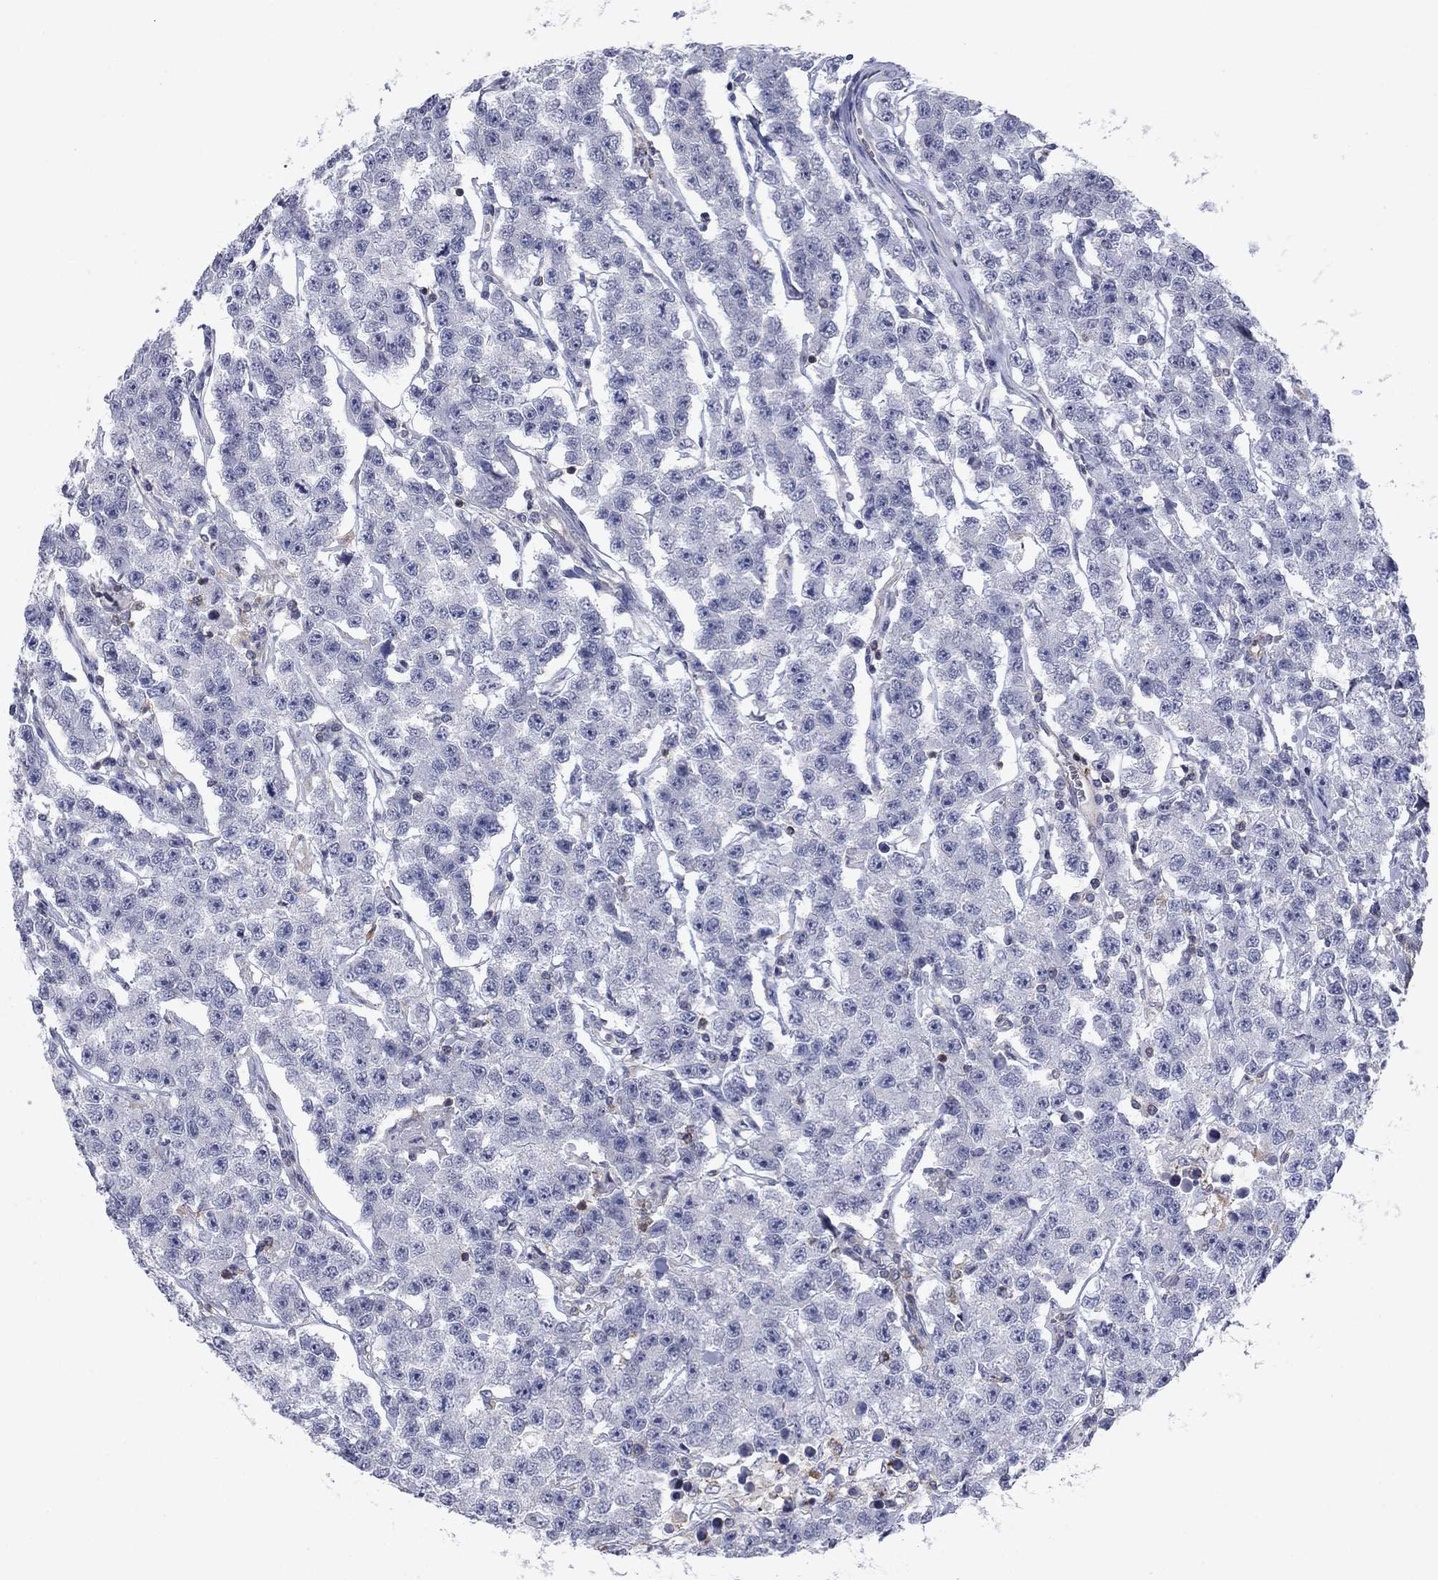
{"staining": {"intensity": "negative", "quantity": "none", "location": "none"}, "tissue": "testis cancer", "cell_type": "Tumor cells", "image_type": "cancer", "snomed": [{"axis": "morphology", "description": "Seminoma, NOS"}, {"axis": "topography", "description": "Testis"}], "caption": "There is no significant staining in tumor cells of testis cancer.", "gene": "PSD4", "patient": {"sex": "male", "age": 59}}